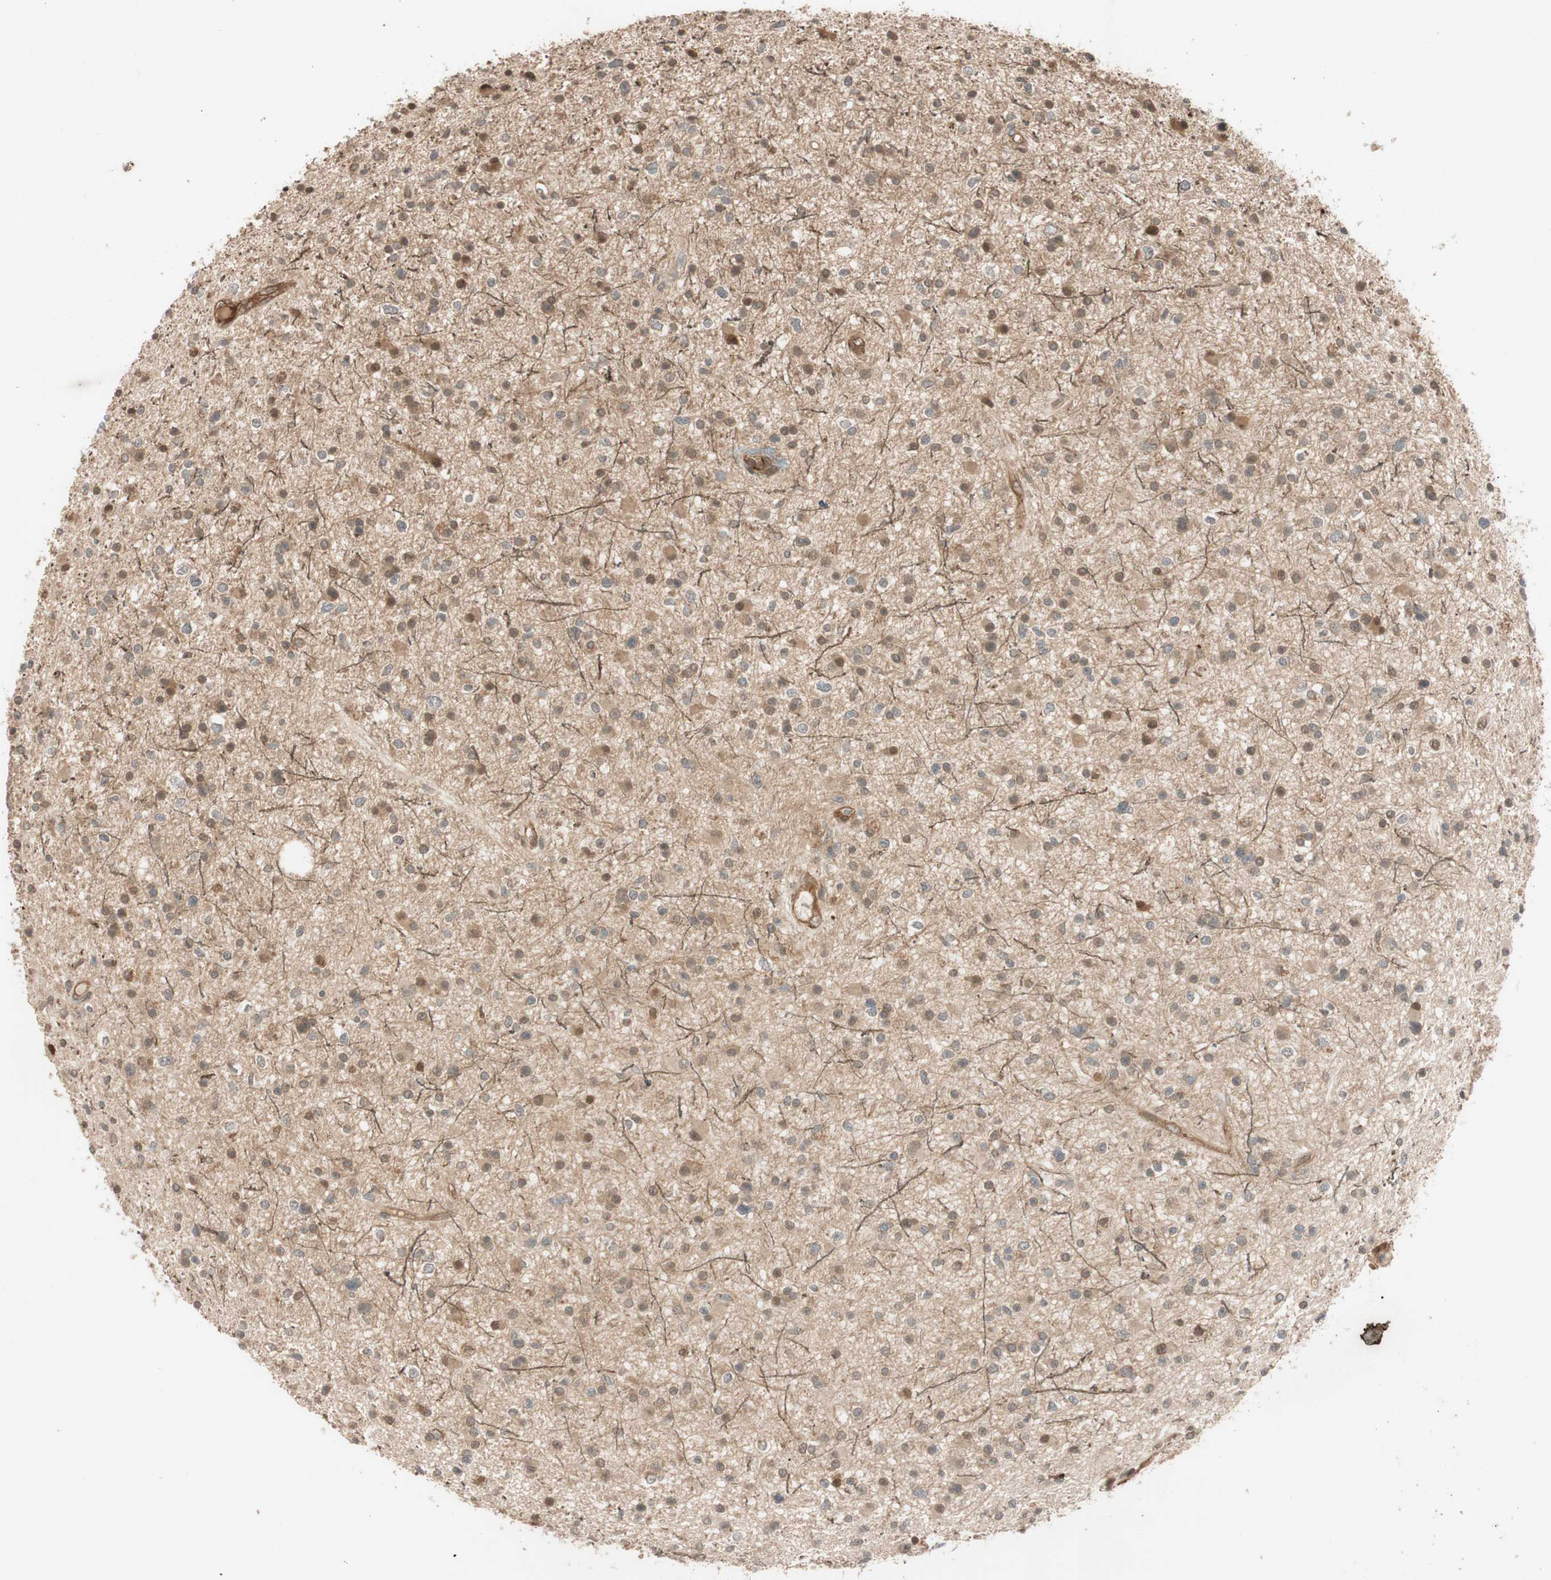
{"staining": {"intensity": "moderate", "quantity": ">75%", "location": "cytoplasmic/membranous,nuclear"}, "tissue": "glioma", "cell_type": "Tumor cells", "image_type": "cancer", "snomed": [{"axis": "morphology", "description": "Glioma, malignant, High grade"}, {"axis": "topography", "description": "Brain"}], "caption": "The micrograph reveals immunohistochemical staining of glioma. There is moderate cytoplasmic/membranous and nuclear expression is appreciated in about >75% of tumor cells. The protein of interest is stained brown, and the nuclei are stained in blue (DAB IHC with brightfield microscopy, high magnification).", "gene": "EPHA8", "patient": {"sex": "male", "age": 33}}